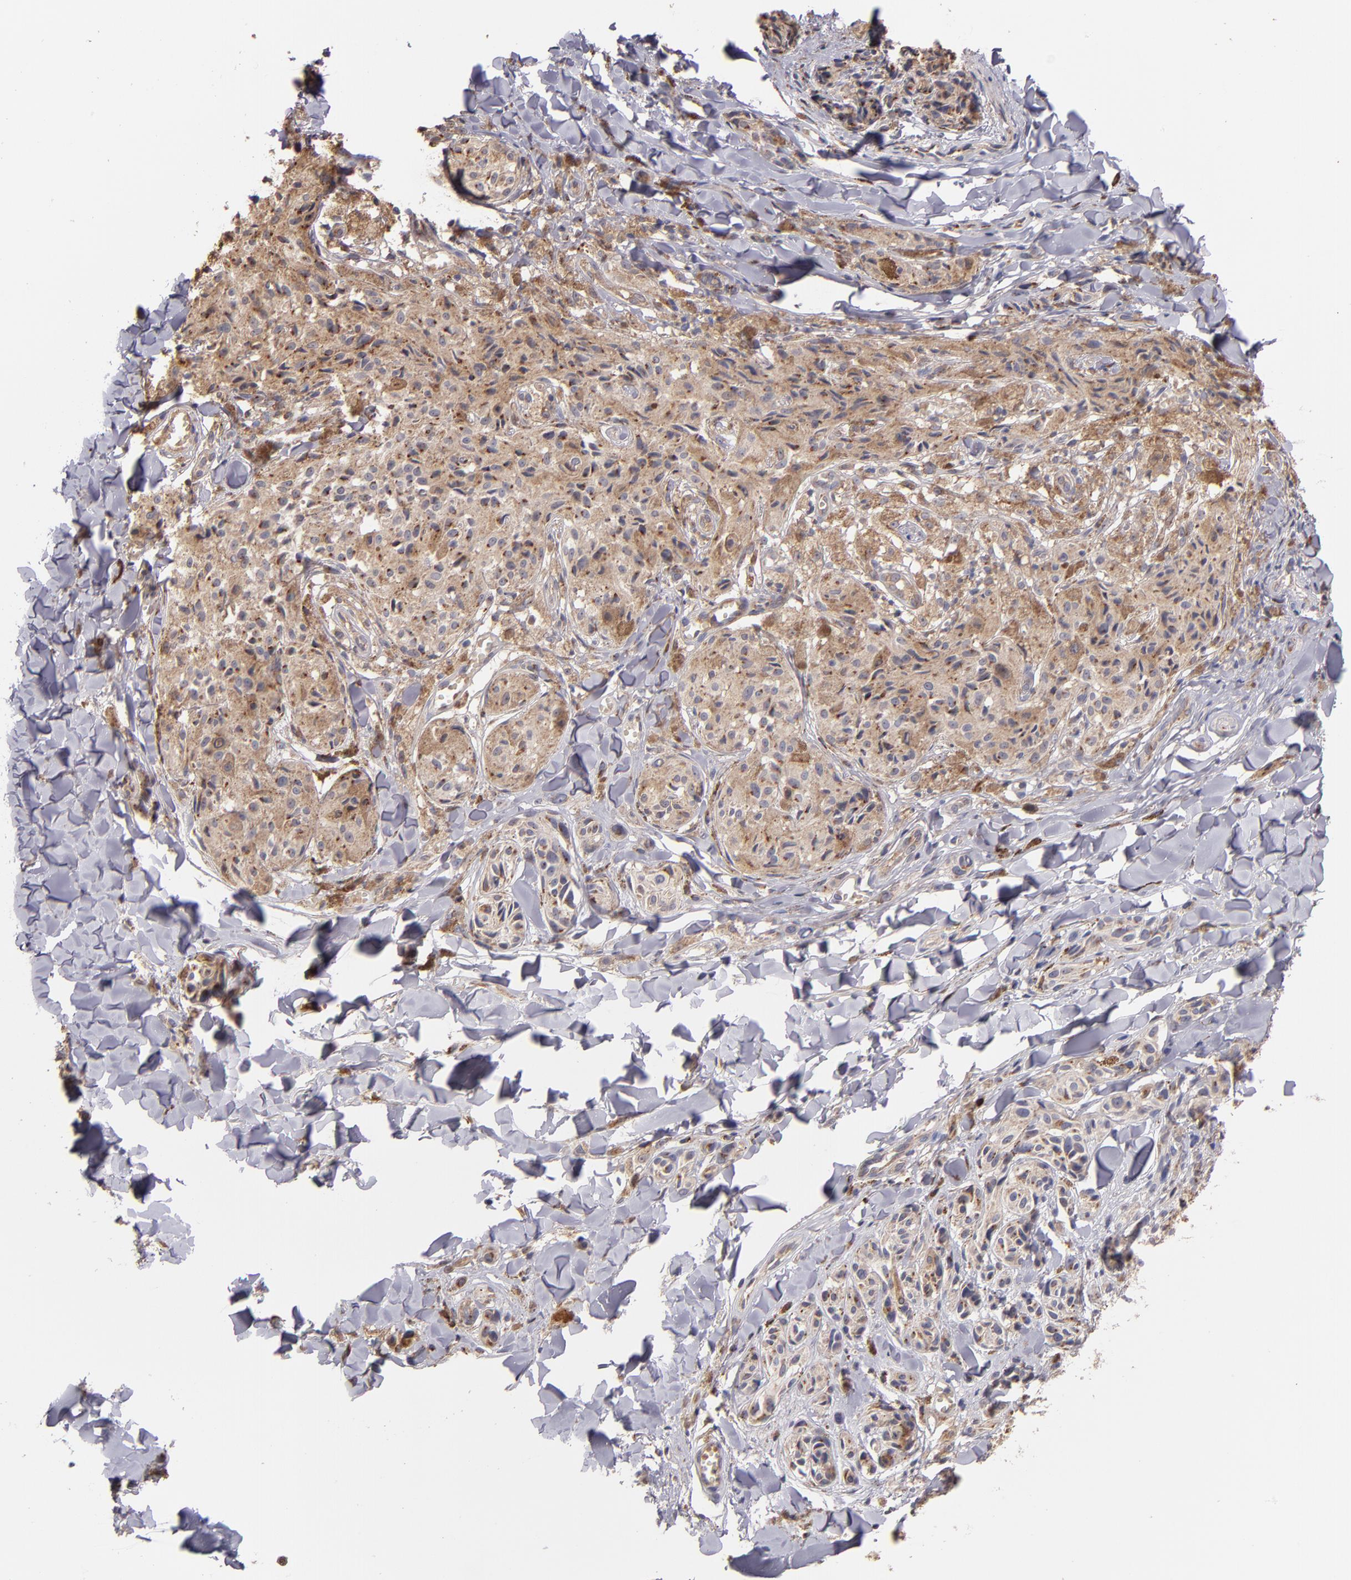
{"staining": {"intensity": "weak", "quantity": ">75%", "location": "cytoplasmic/membranous"}, "tissue": "melanoma", "cell_type": "Tumor cells", "image_type": "cancer", "snomed": [{"axis": "morphology", "description": "Malignant melanoma, Metastatic site"}, {"axis": "topography", "description": "Skin"}], "caption": "DAB (3,3'-diaminobenzidine) immunohistochemical staining of human melanoma displays weak cytoplasmic/membranous protein staining in about >75% of tumor cells. The staining was performed using DAB (3,3'-diaminobenzidine), with brown indicating positive protein expression. Nuclei are stained blue with hematoxylin.", "gene": "IFIH1", "patient": {"sex": "female", "age": 66}}